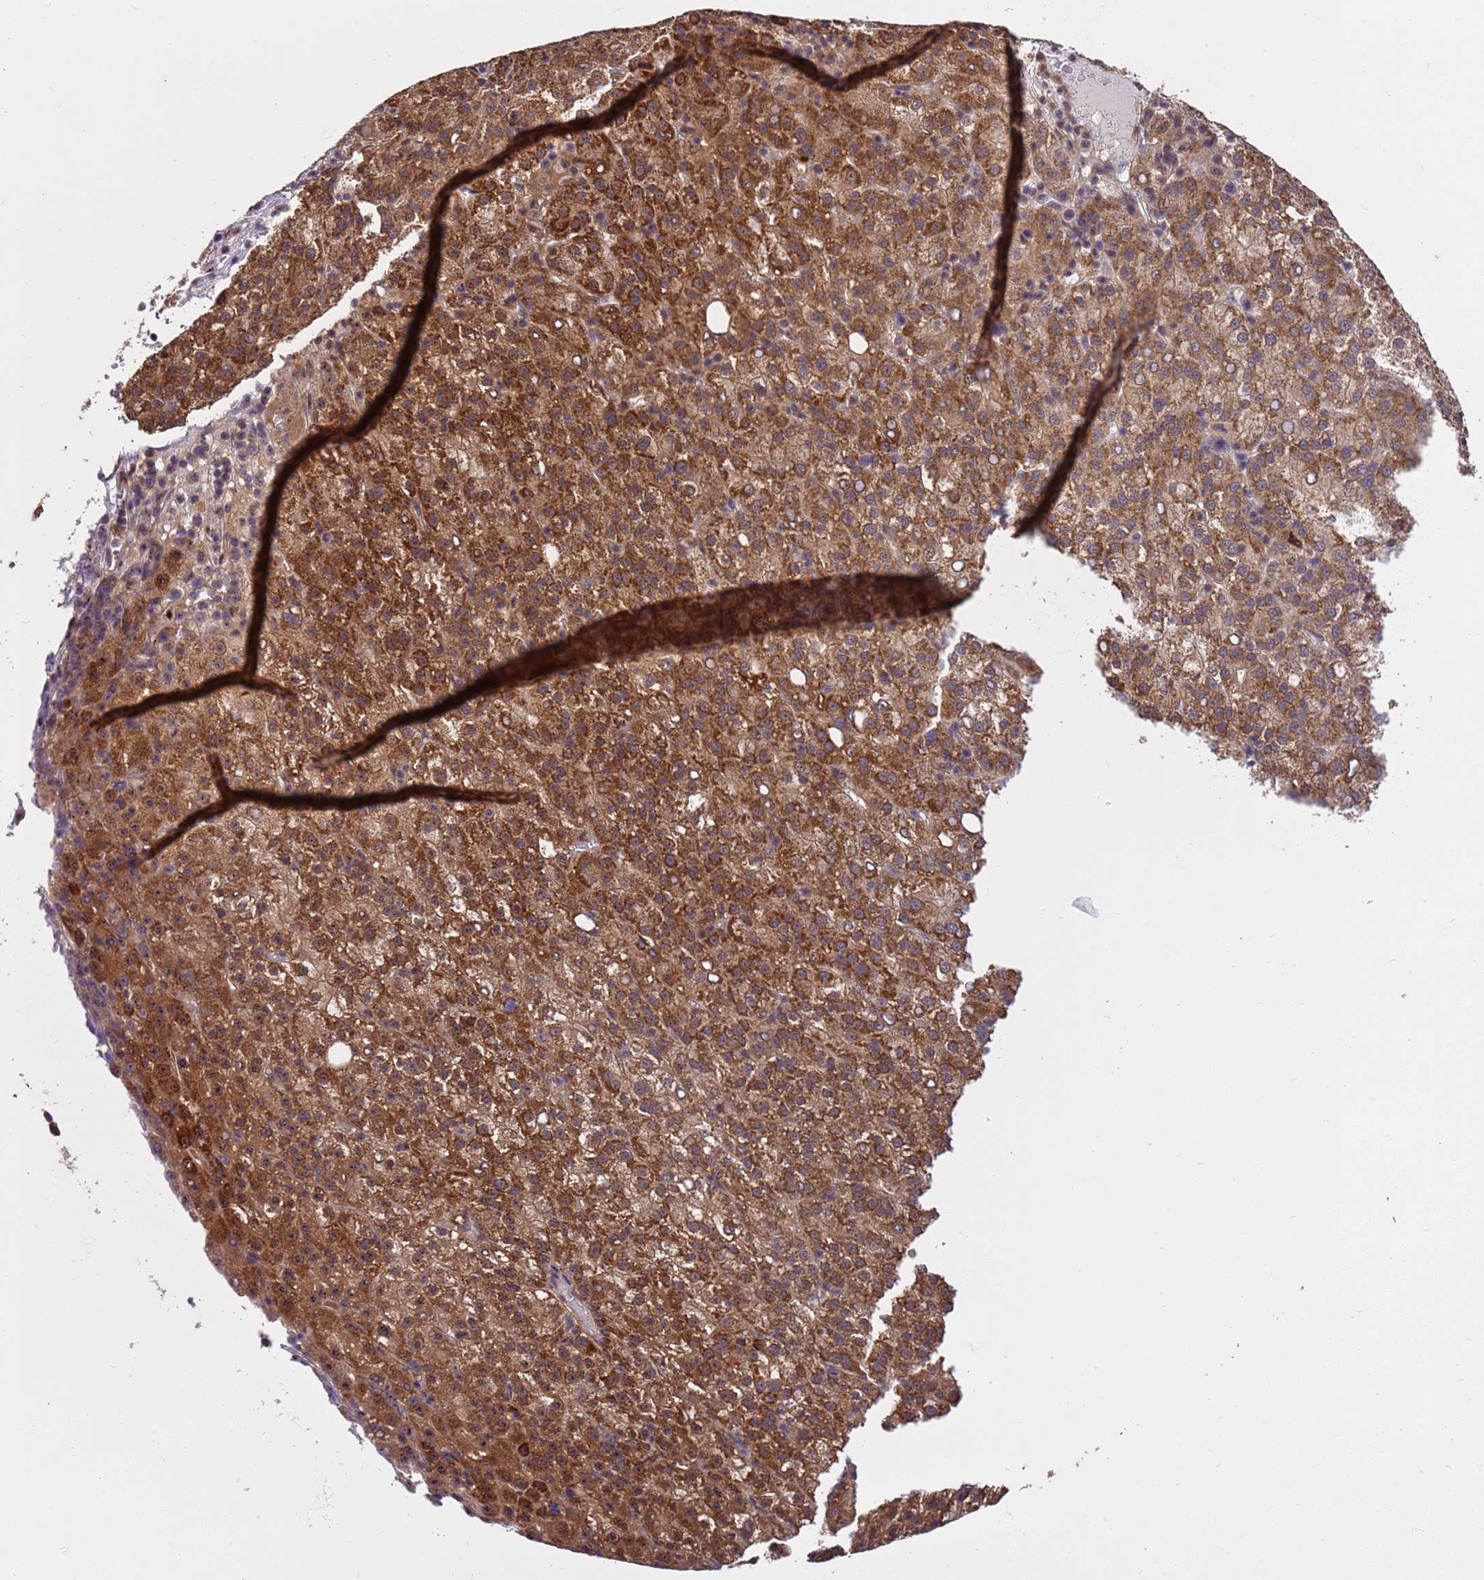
{"staining": {"intensity": "strong", "quantity": ">75%", "location": "cytoplasmic/membranous"}, "tissue": "liver cancer", "cell_type": "Tumor cells", "image_type": "cancer", "snomed": [{"axis": "morphology", "description": "Carcinoma, Hepatocellular, NOS"}, {"axis": "topography", "description": "Liver"}], "caption": "This is an image of immunohistochemistry (IHC) staining of hepatocellular carcinoma (liver), which shows strong expression in the cytoplasmic/membranous of tumor cells.", "gene": "GEN1", "patient": {"sex": "female", "age": 58}}